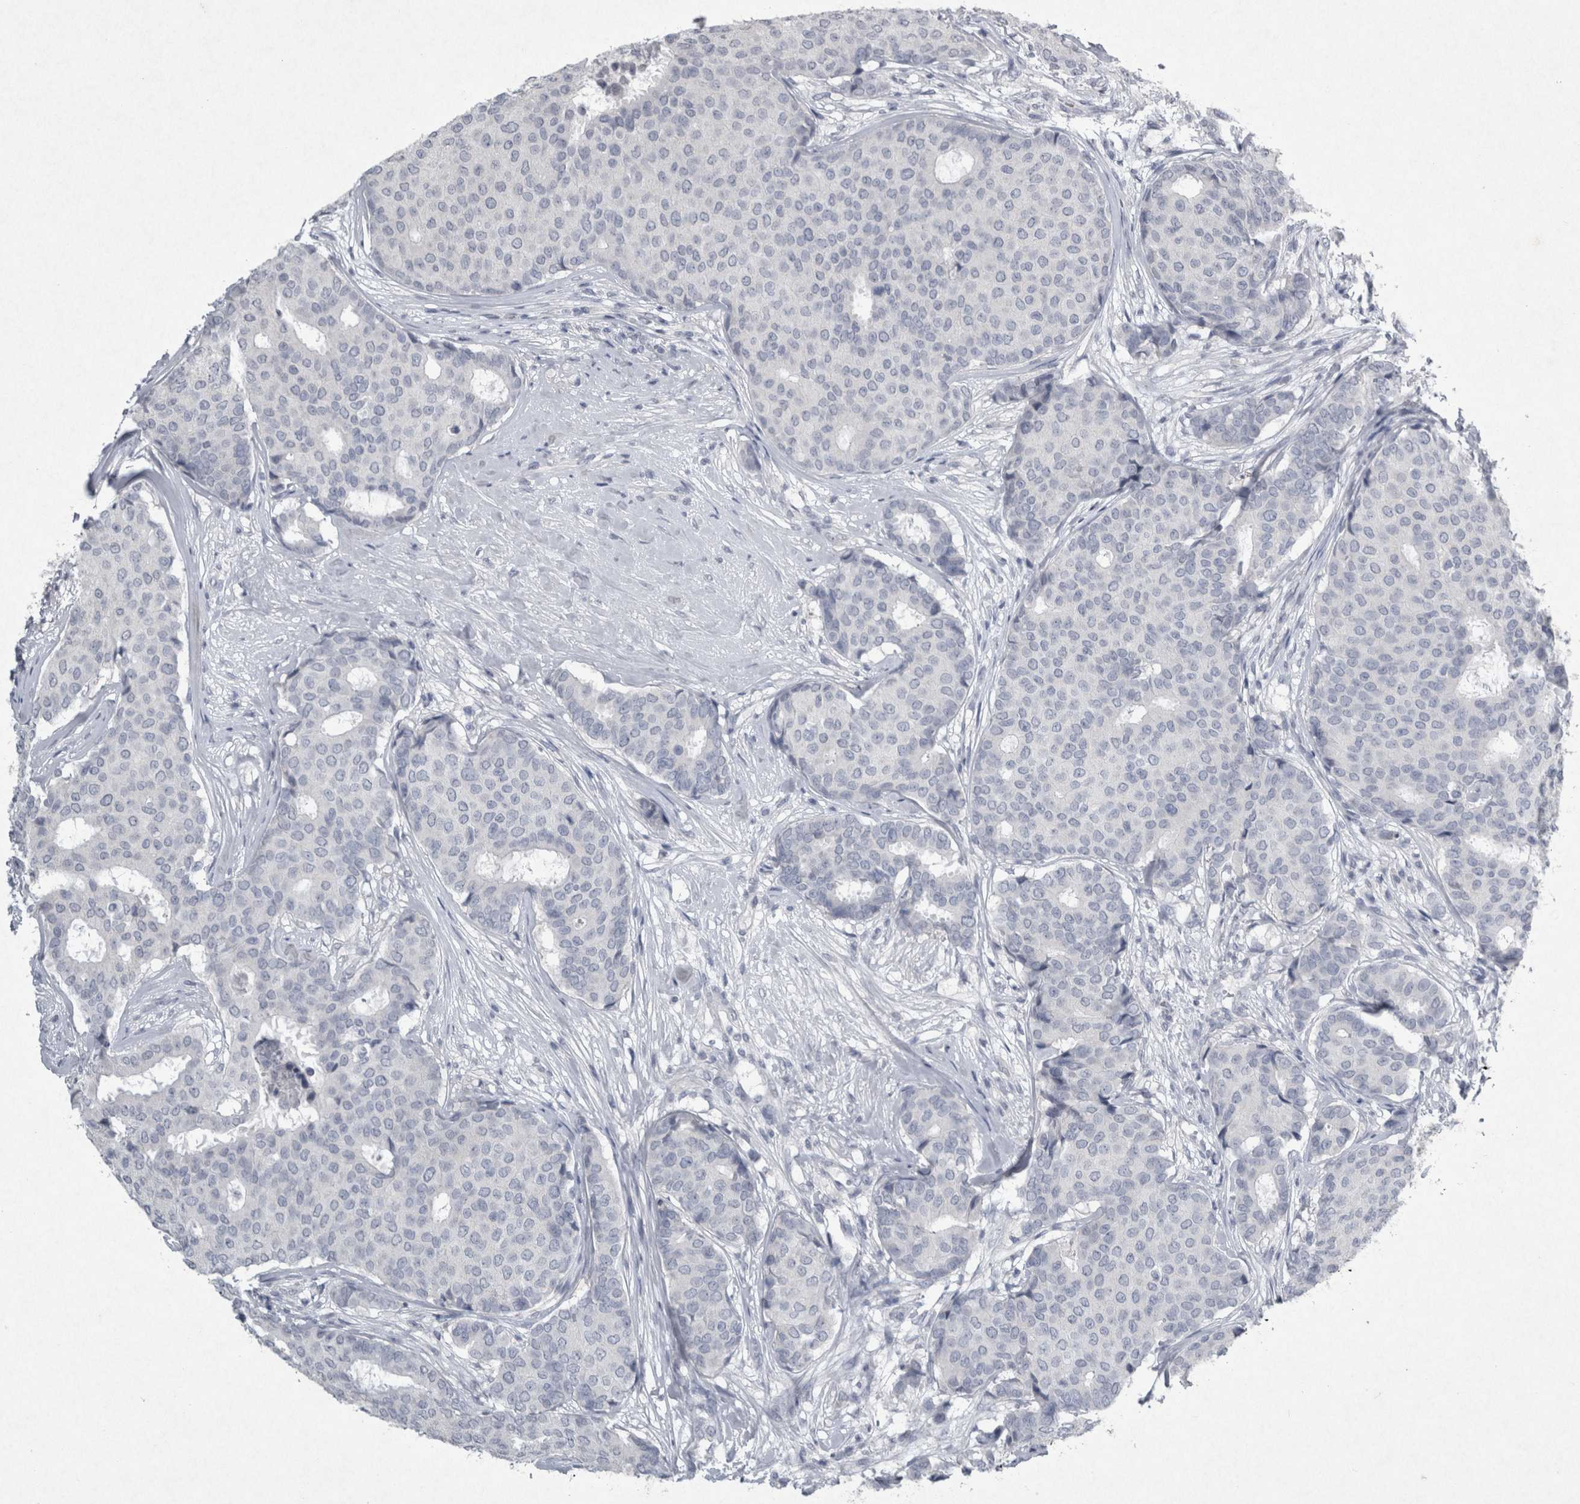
{"staining": {"intensity": "negative", "quantity": "none", "location": "none"}, "tissue": "breast cancer", "cell_type": "Tumor cells", "image_type": "cancer", "snomed": [{"axis": "morphology", "description": "Duct carcinoma"}, {"axis": "topography", "description": "Breast"}], "caption": "High power microscopy histopathology image of an immunohistochemistry (IHC) image of breast cancer, revealing no significant positivity in tumor cells.", "gene": "PDX1", "patient": {"sex": "female", "age": 75}}